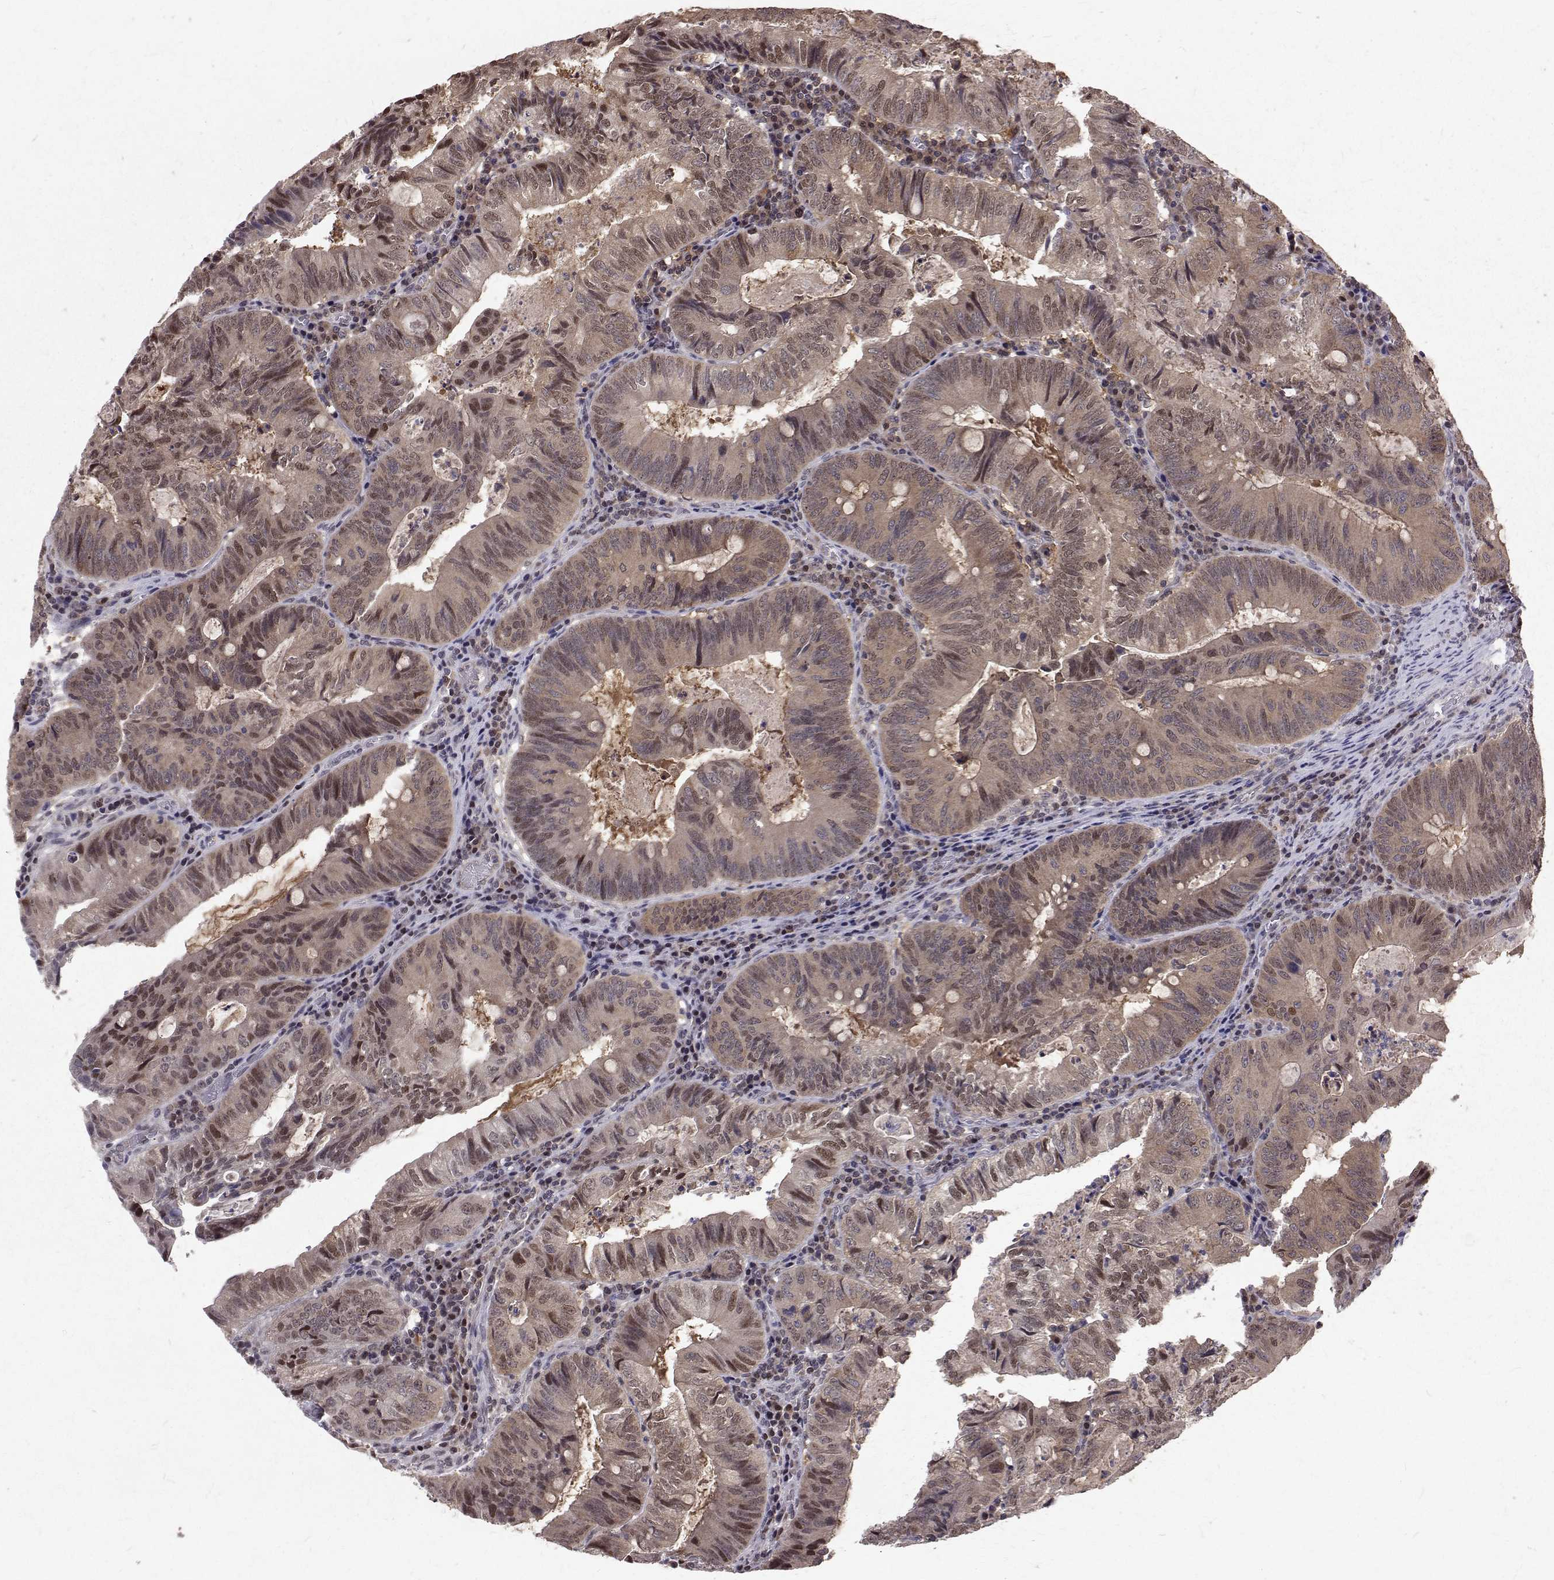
{"staining": {"intensity": "weak", "quantity": ">75%", "location": "cytoplasmic/membranous,nuclear"}, "tissue": "colorectal cancer", "cell_type": "Tumor cells", "image_type": "cancer", "snomed": [{"axis": "morphology", "description": "Adenocarcinoma, NOS"}, {"axis": "topography", "description": "Colon"}], "caption": "The image exhibits a brown stain indicating the presence of a protein in the cytoplasmic/membranous and nuclear of tumor cells in colorectal adenocarcinoma.", "gene": "NIF3L1", "patient": {"sex": "male", "age": 67}}